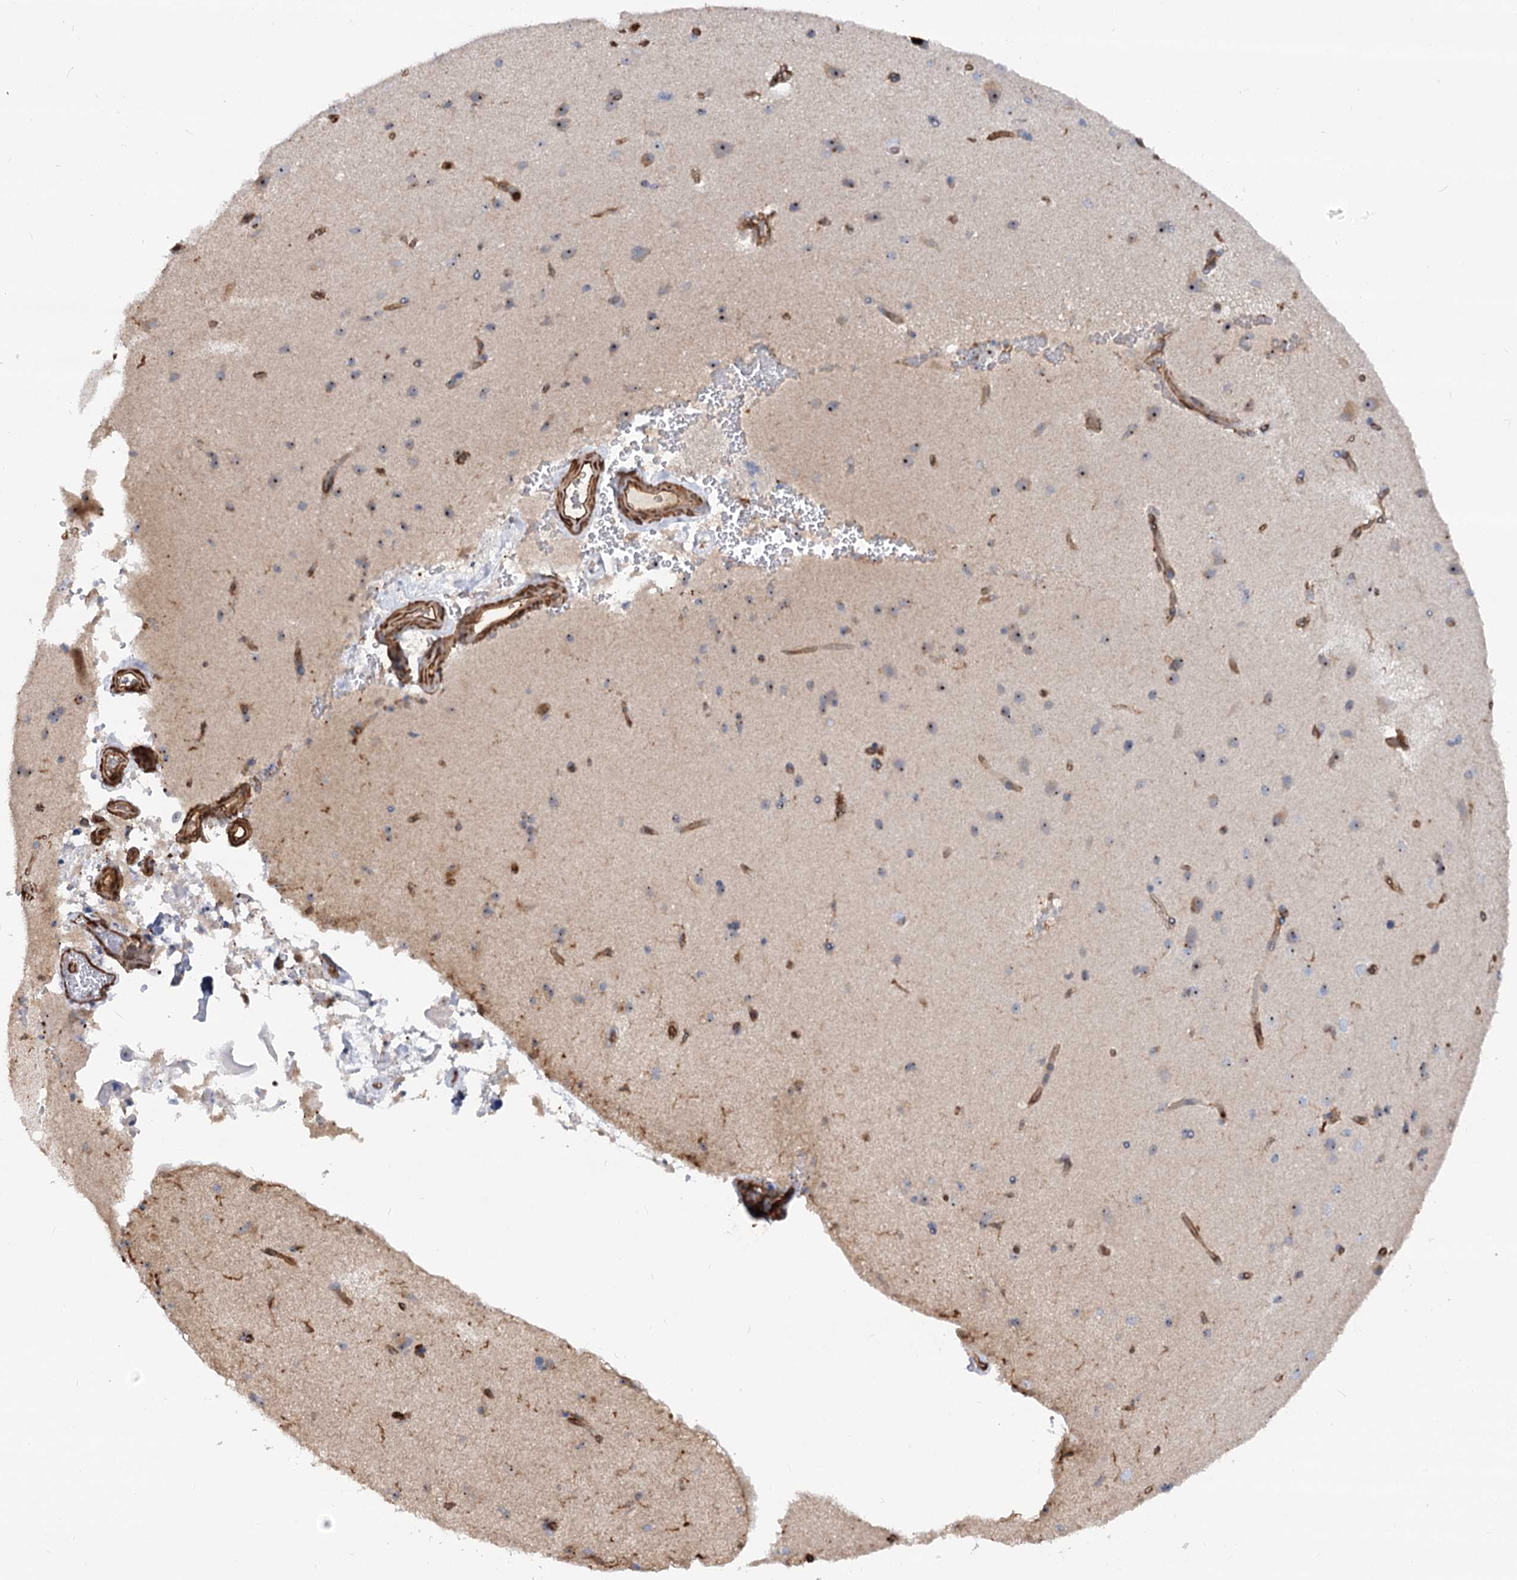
{"staining": {"intensity": "strong", "quantity": ">75%", "location": "cytoplasmic/membranous"}, "tissue": "cerebral cortex", "cell_type": "Endothelial cells", "image_type": "normal", "snomed": [{"axis": "morphology", "description": "Normal tissue, NOS"}, {"axis": "topography", "description": "Cerebral cortex"}], "caption": "Protein staining of unremarkable cerebral cortex displays strong cytoplasmic/membranous expression in approximately >75% of endothelial cells. (DAB = brown stain, brightfield microscopy at high magnification).", "gene": "WDR36", "patient": {"sex": "male", "age": 62}}